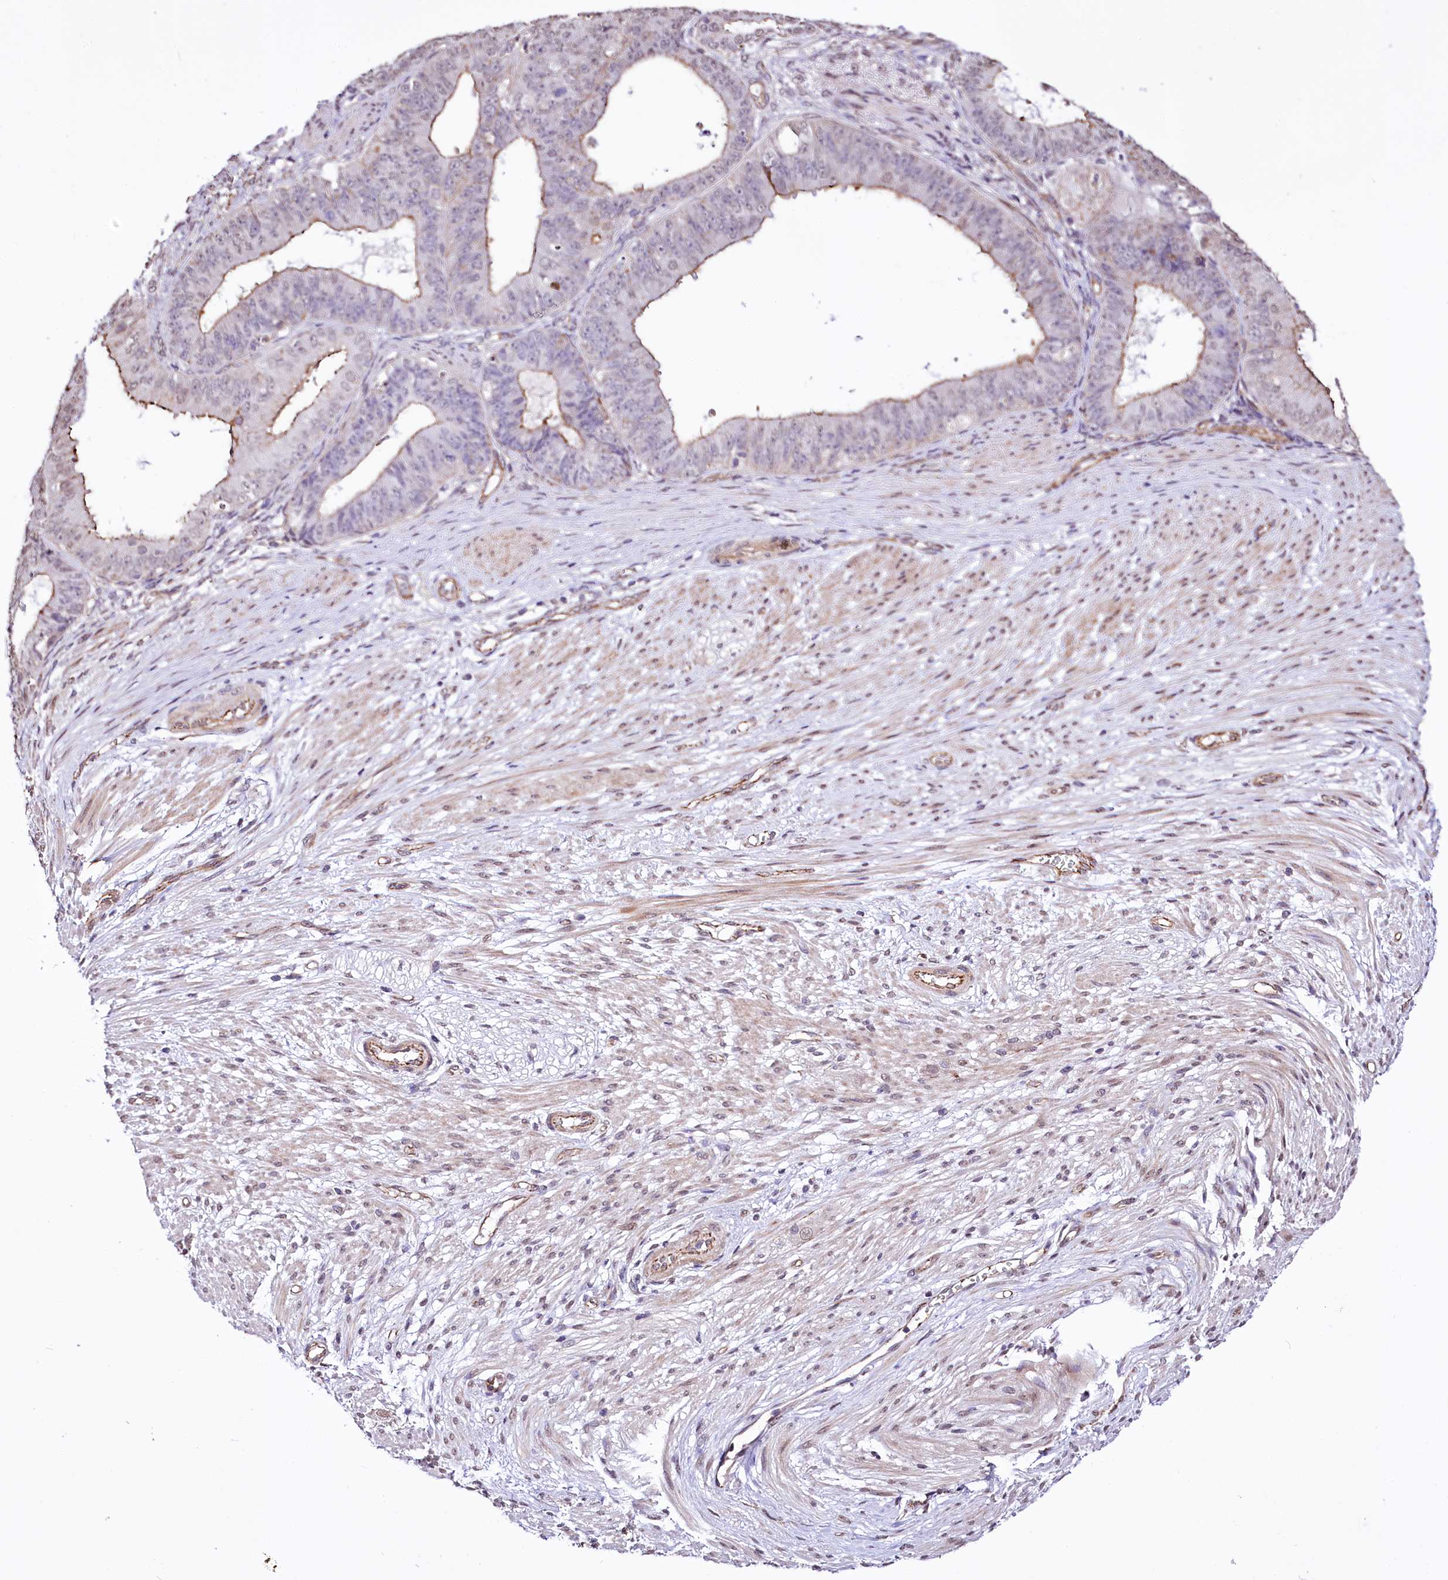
{"staining": {"intensity": "moderate", "quantity": "<25%", "location": "cytoplasmic/membranous"}, "tissue": "ovarian cancer", "cell_type": "Tumor cells", "image_type": "cancer", "snomed": [{"axis": "morphology", "description": "Carcinoma, endometroid"}, {"axis": "topography", "description": "Appendix"}, {"axis": "topography", "description": "Ovary"}], "caption": "Tumor cells reveal low levels of moderate cytoplasmic/membranous expression in approximately <25% of cells in ovarian cancer (endometroid carcinoma).", "gene": "ST7", "patient": {"sex": "female", "age": 42}}